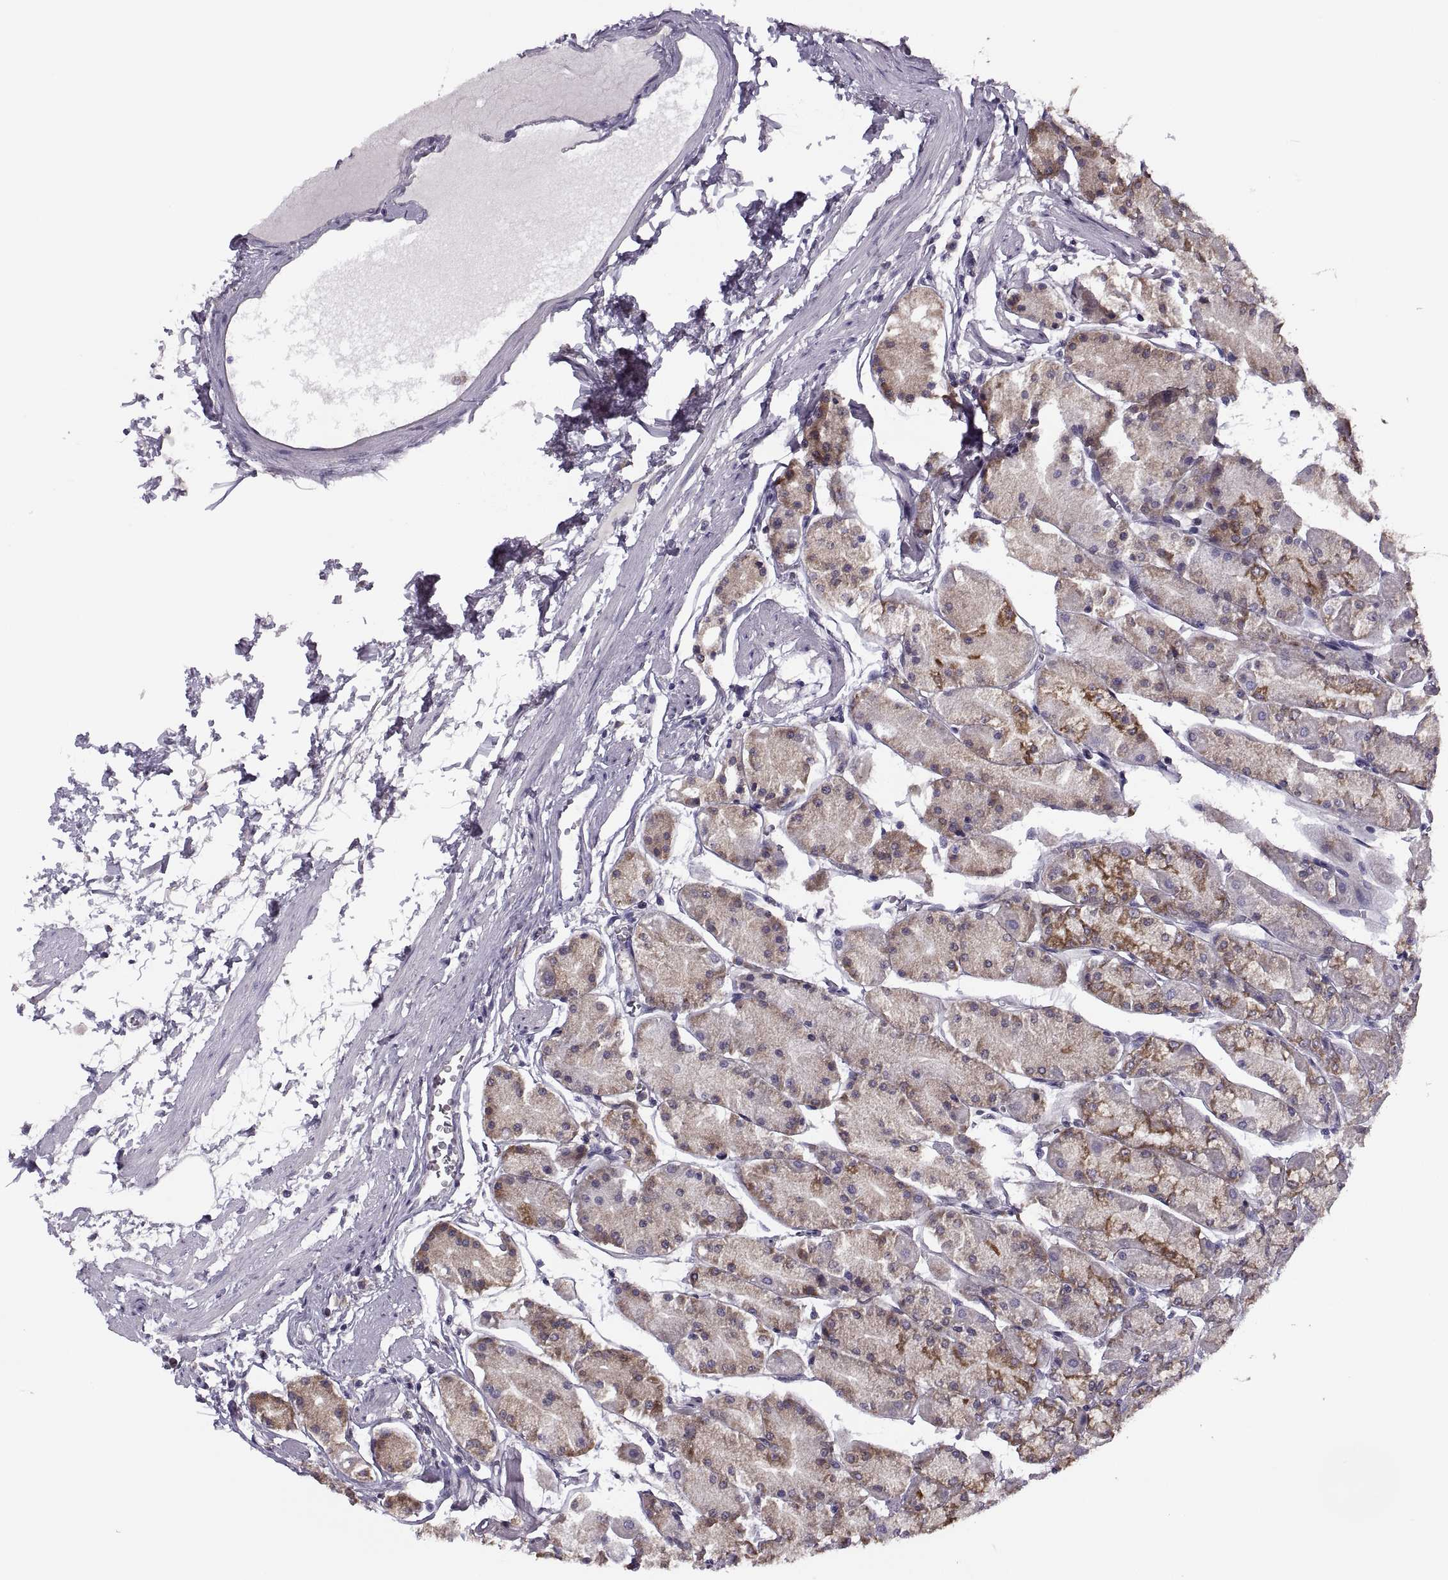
{"staining": {"intensity": "moderate", "quantity": "25%-75%", "location": "cytoplasmic/membranous"}, "tissue": "stomach", "cell_type": "Glandular cells", "image_type": "normal", "snomed": [{"axis": "morphology", "description": "Normal tissue, NOS"}, {"axis": "topography", "description": "Stomach, upper"}], "caption": "Moderate cytoplasmic/membranous positivity for a protein is identified in approximately 25%-75% of glandular cells of normal stomach using immunohistochemistry.", "gene": "LETM2", "patient": {"sex": "male", "age": 60}}